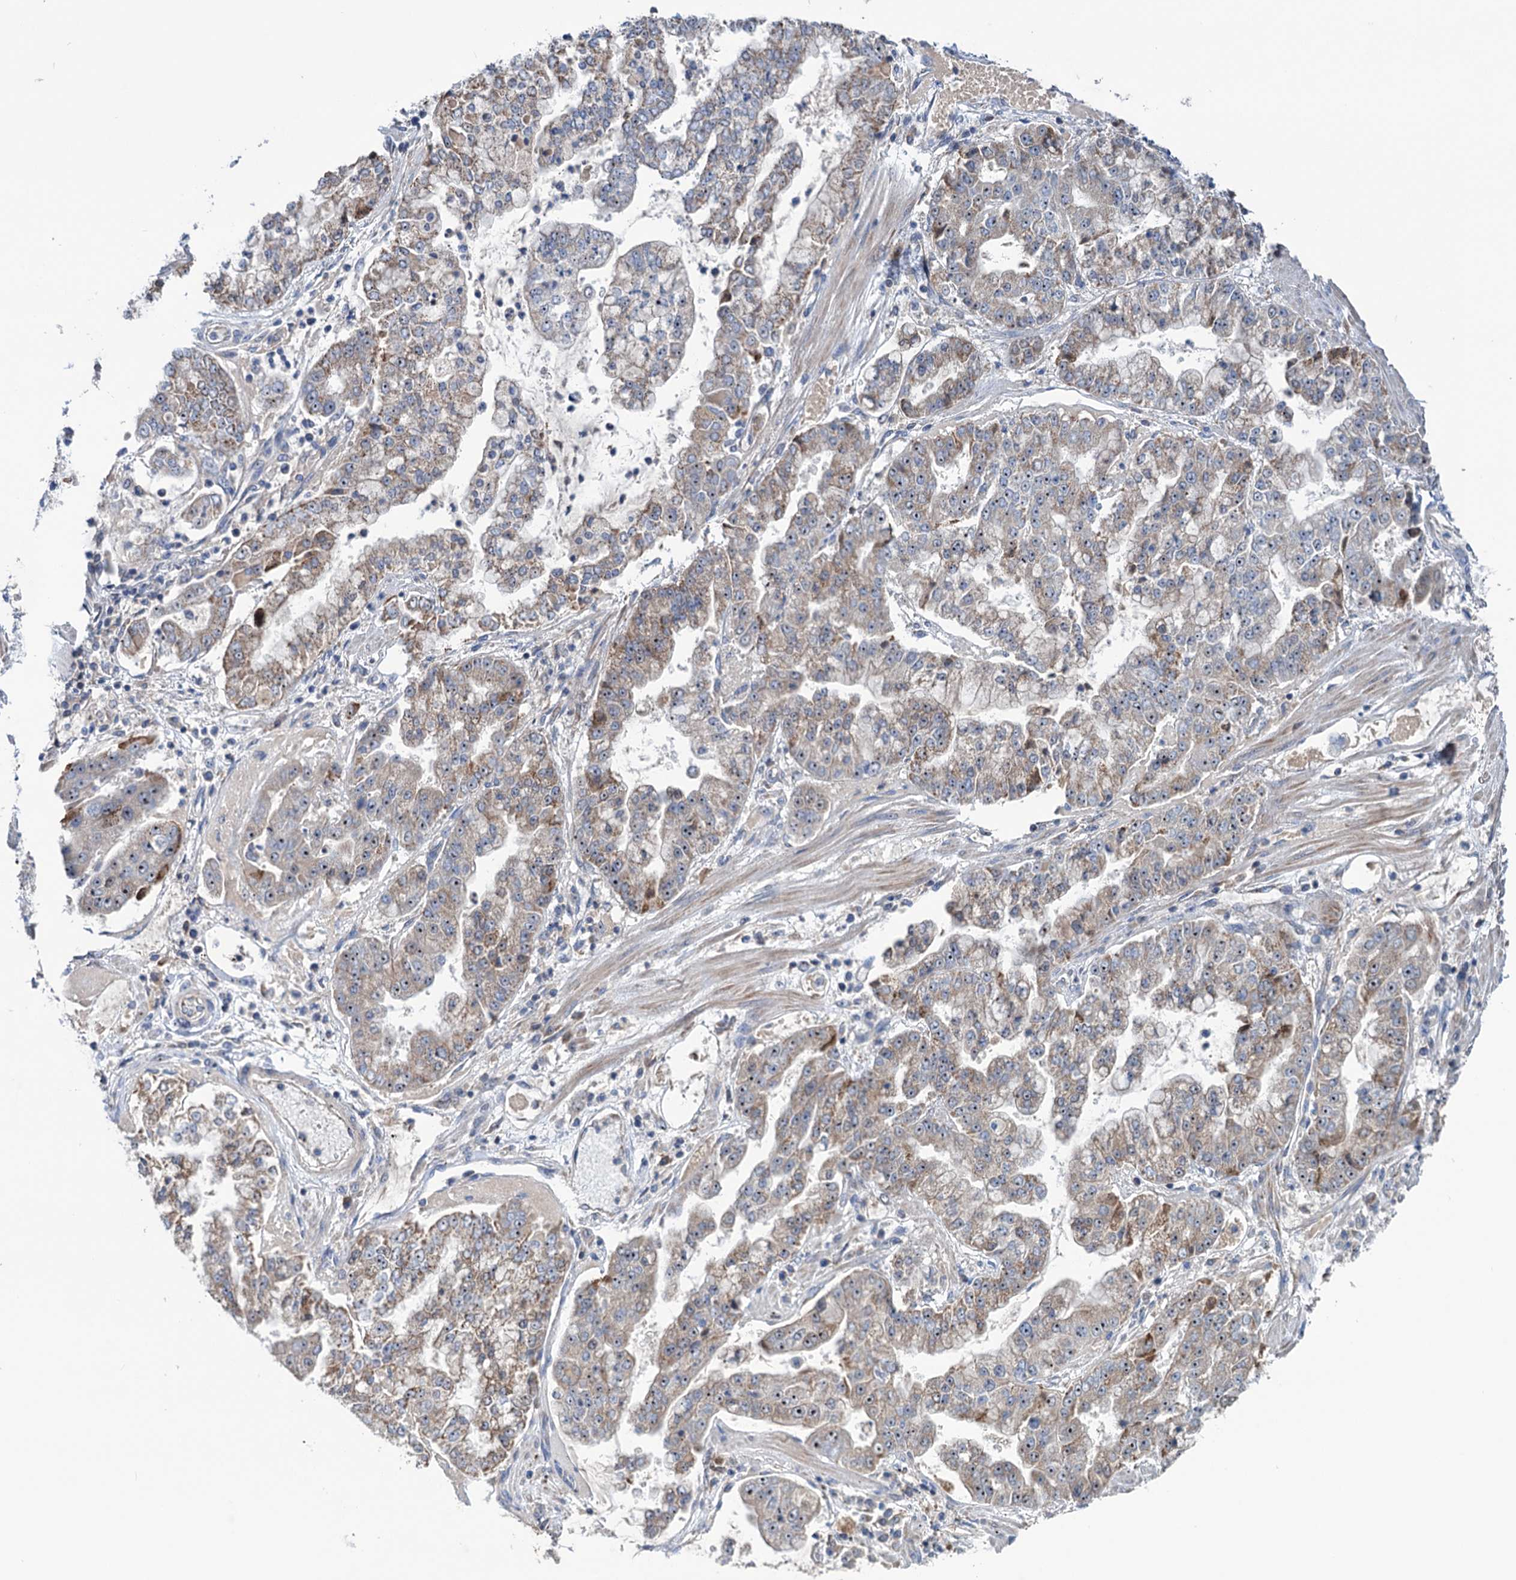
{"staining": {"intensity": "moderate", "quantity": "25%-75%", "location": "cytoplasmic/membranous,nuclear"}, "tissue": "stomach cancer", "cell_type": "Tumor cells", "image_type": "cancer", "snomed": [{"axis": "morphology", "description": "Adenocarcinoma, NOS"}, {"axis": "topography", "description": "Stomach"}], "caption": "DAB (3,3'-diaminobenzidine) immunohistochemical staining of human stomach cancer (adenocarcinoma) exhibits moderate cytoplasmic/membranous and nuclear protein positivity in about 25%-75% of tumor cells.", "gene": "HTR3B", "patient": {"sex": "male", "age": 76}}